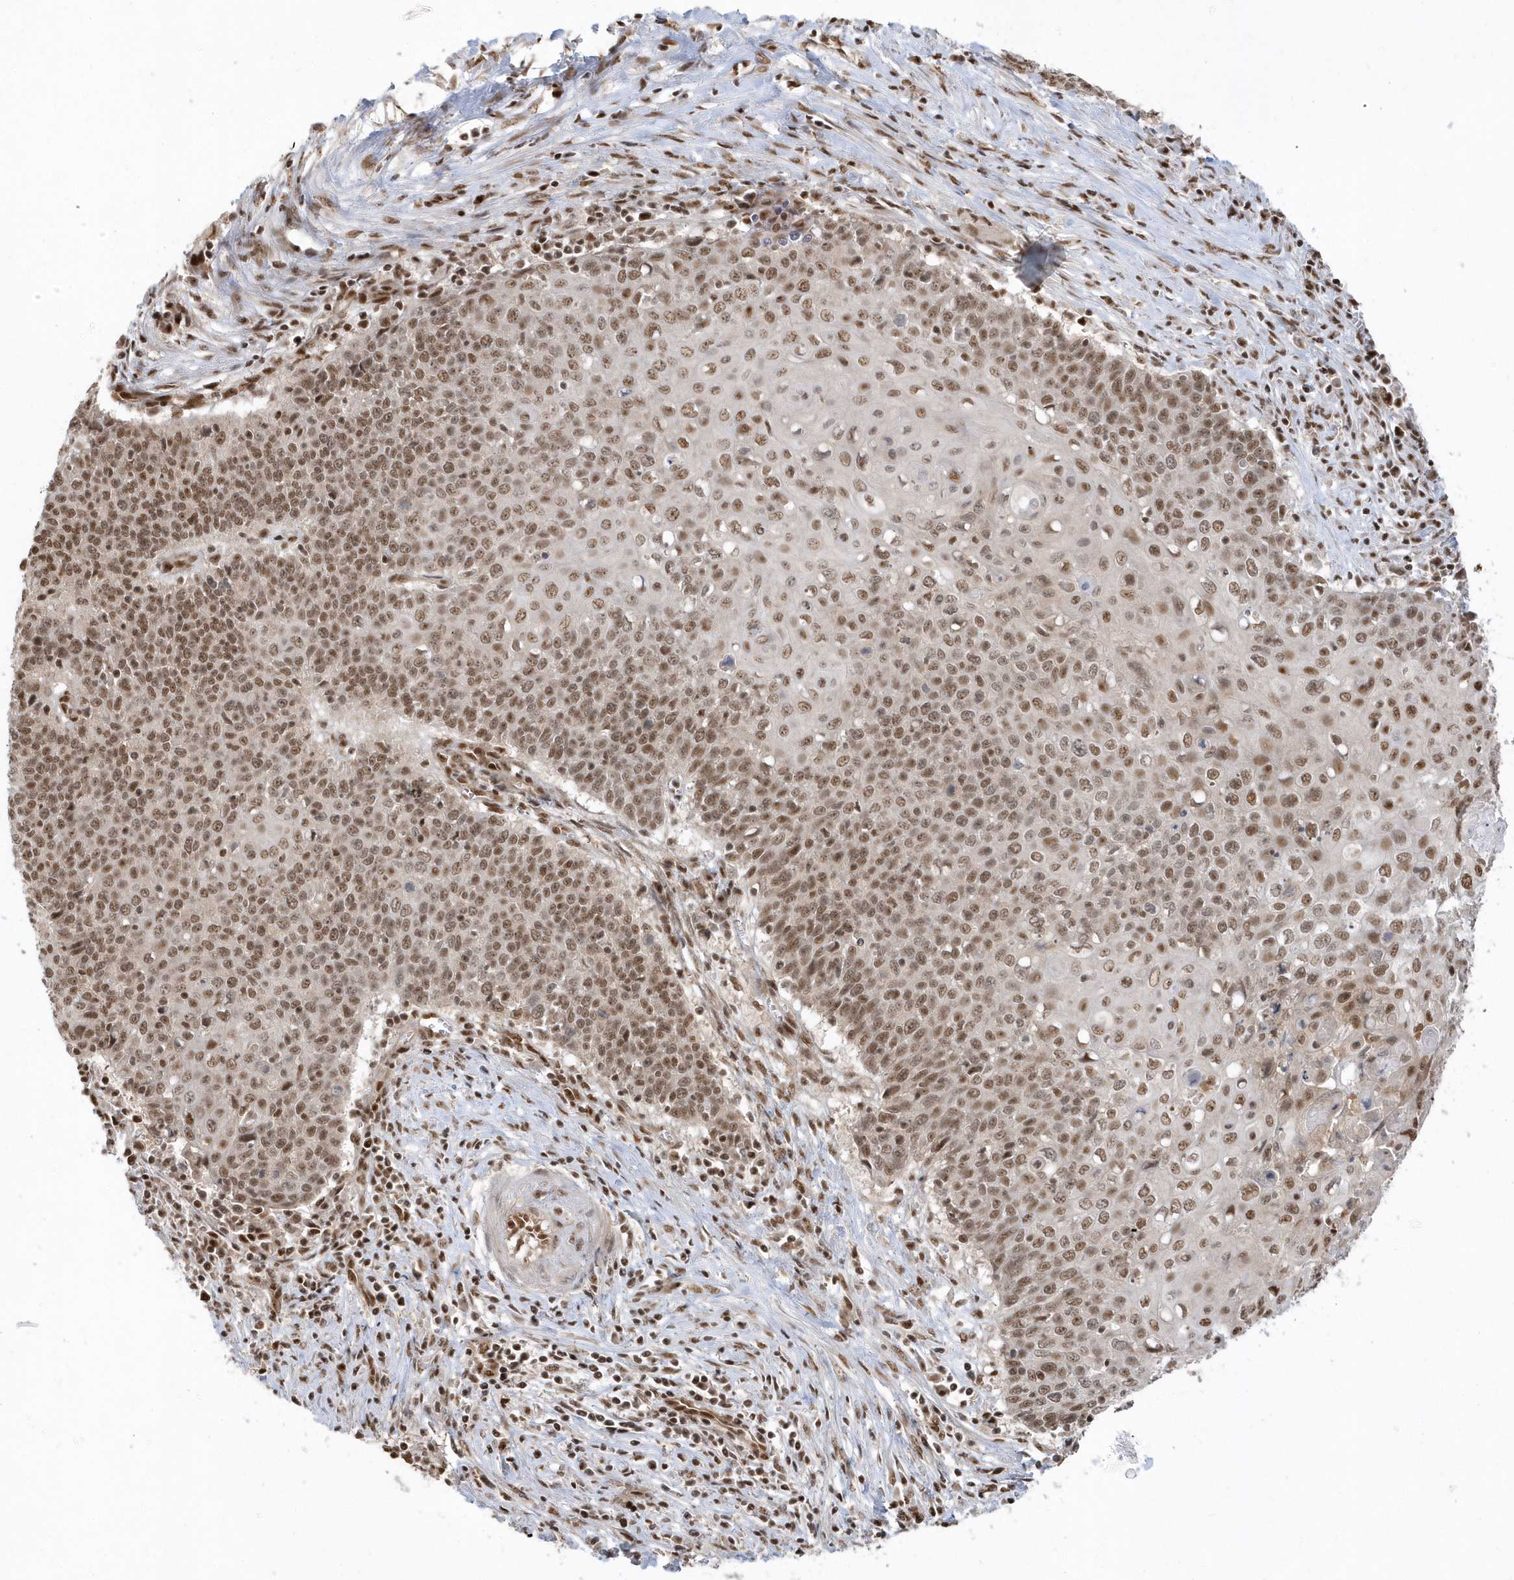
{"staining": {"intensity": "moderate", "quantity": ">75%", "location": "nuclear"}, "tissue": "cervical cancer", "cell_type": "Tumor cells", "image_type": "cancer", "snomed": [{"axis": "morphology", "description": "Squamous cell carcinoma, NOS"}, {"axis": "topography", "description": "Cervix"}], "caption": "DAB (3,3'-diaminobenzidine) immunohistochemical staining of cervical squamous cell carcinoma reveals moderate nuclear protein positivity in about >75% of tumor cells. Using DAB (brown) and hematoxylin (blue) stains, captured at high magnification using brightfield microscopy.", "gene": "SEPHS1", "patient": {"sex": "female", "age": 39}}